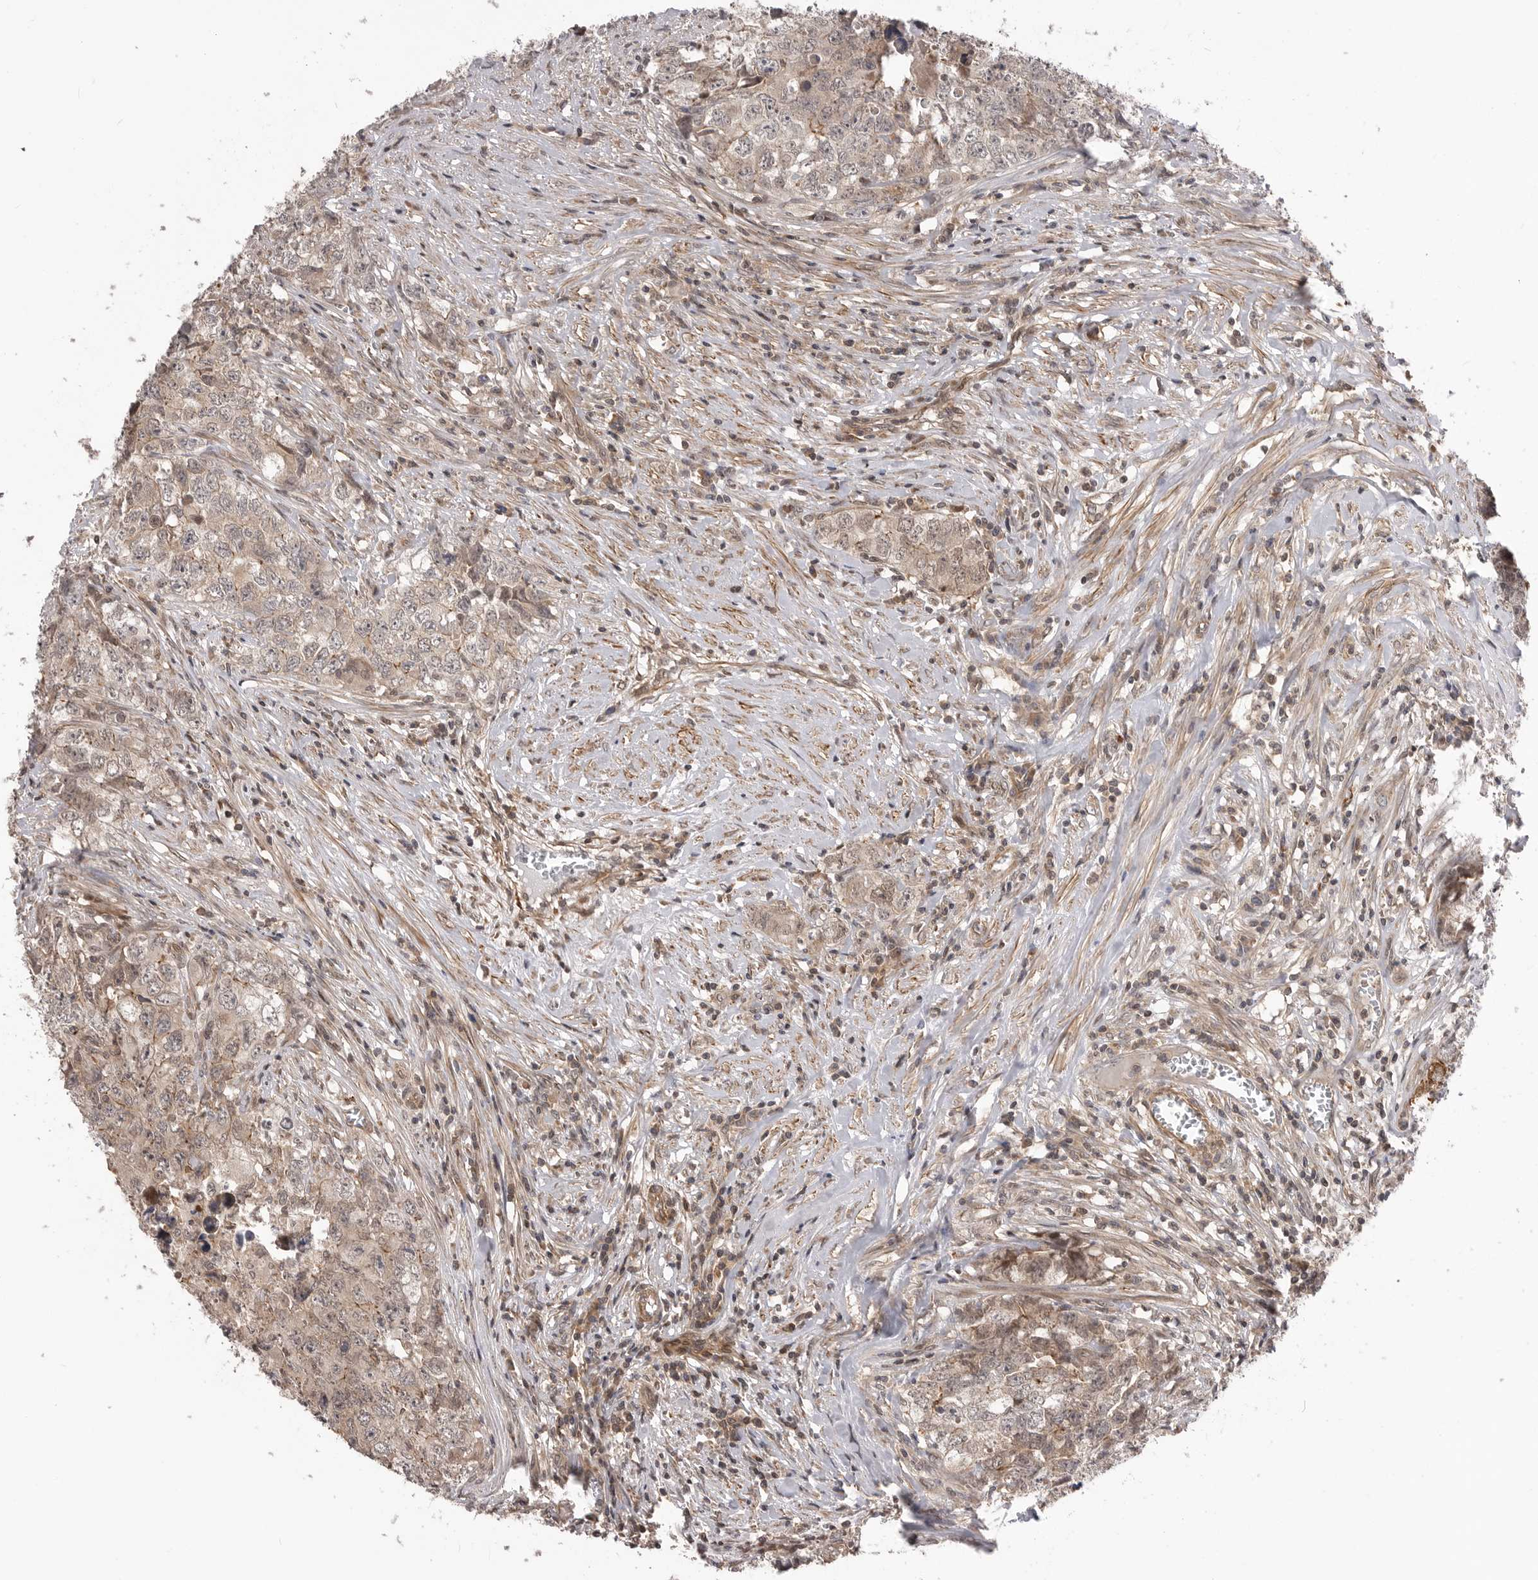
{"staining": {"intensity": "weak", "quantity": "<25%", "location": "cytoplasmic/membranous"}, "tissue": "testis cancer", "cell_type": "Tumor cells", "image_type": "cancer", "snomed": [{"axis": "morphology", "description": "Seminoma, NOS"}, {"axis": "morphology", "description": "Carcinoma, Embryonal, NOS"}, {"axis": "topography", "description": "Testis"}], "caption": "IHC image of neoplastic tissue: human testis seminoma stained with DAB (3,3'-diaminobenzidine) reveals no significant protein expression in tumor cells.", "gene": "TRIM56", "patient": {"sex": "male", "age": 43}}